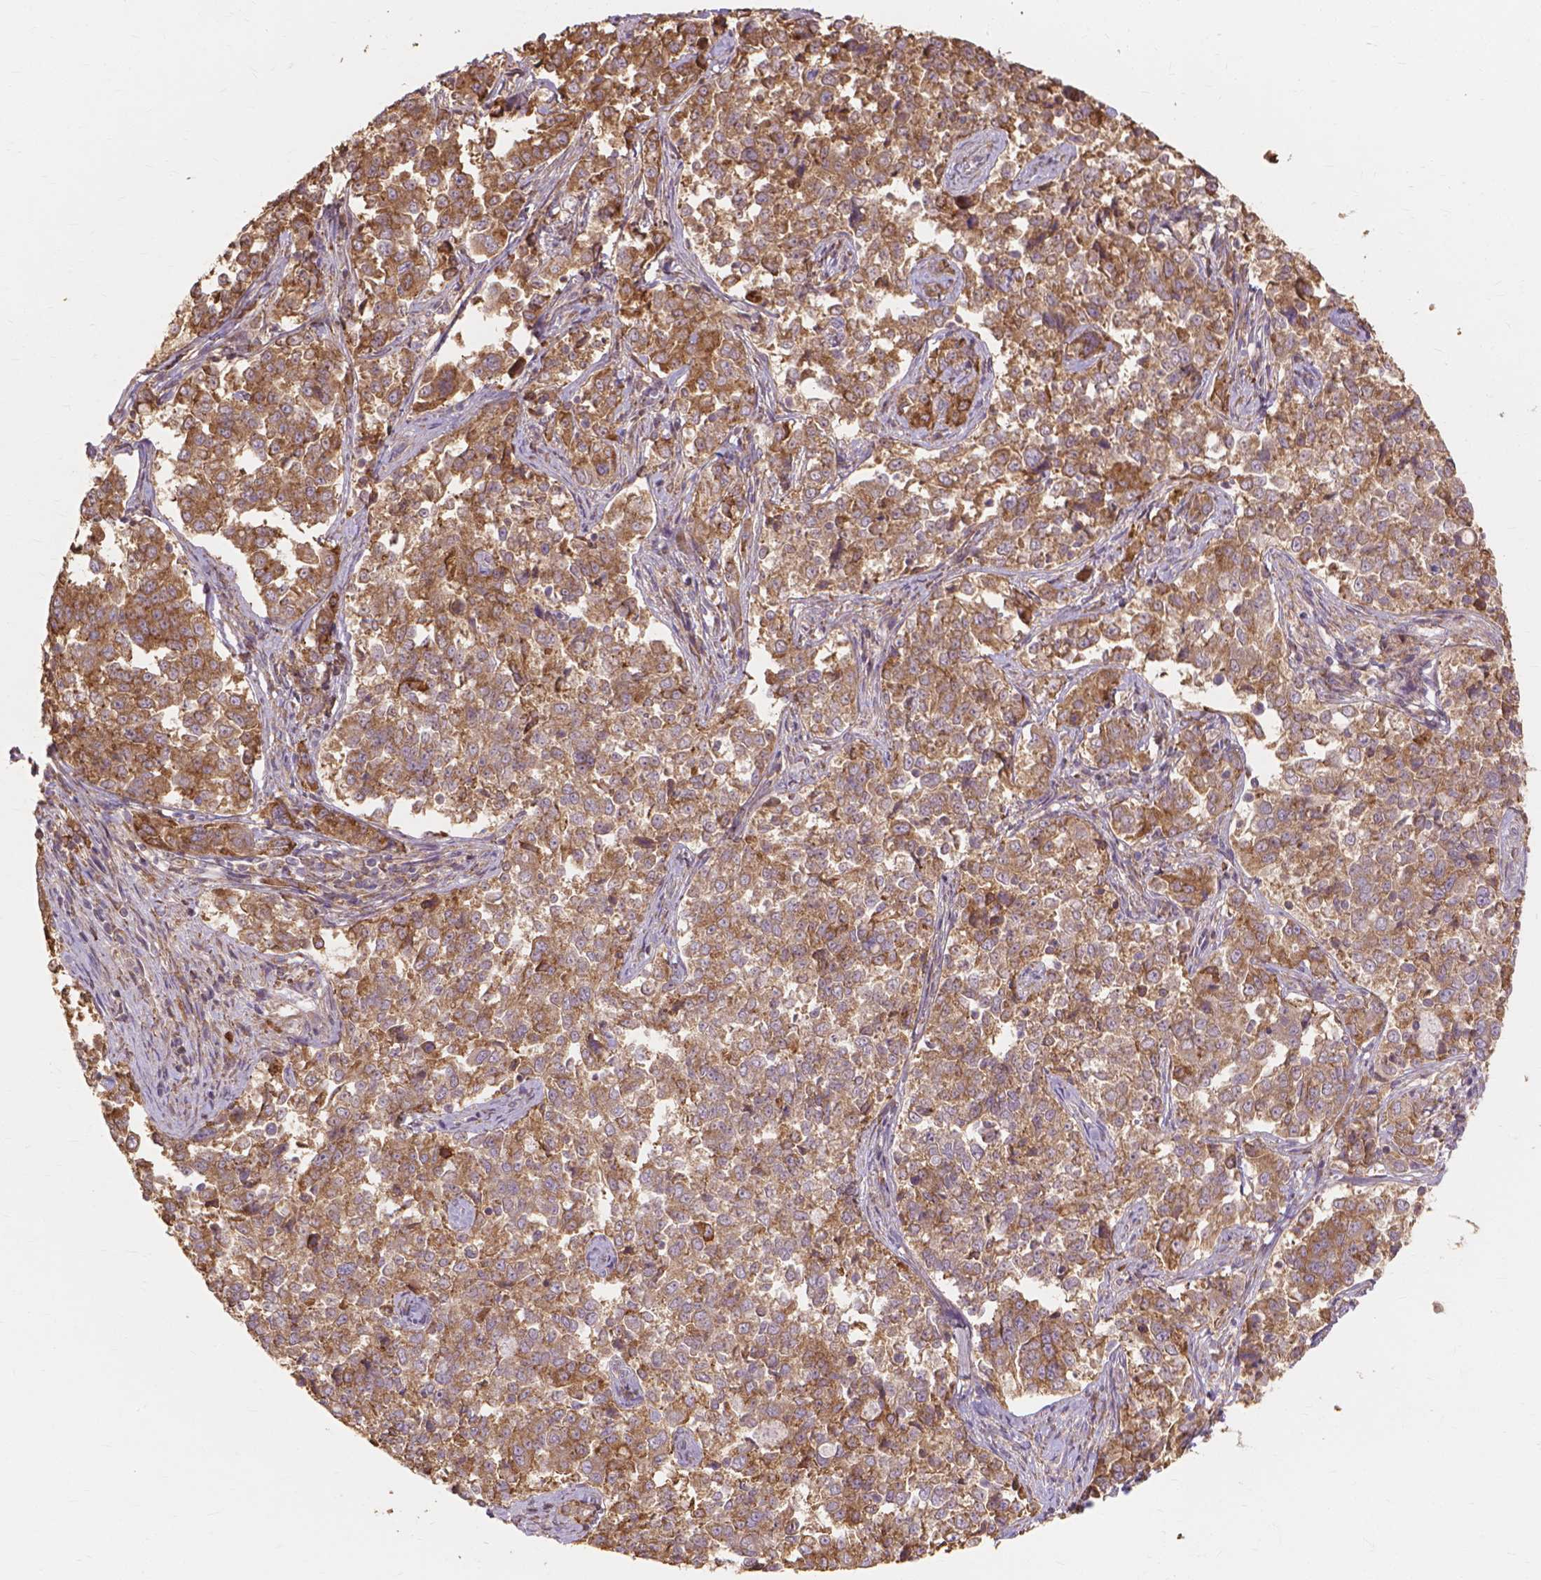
{"staining": {"intensity": "moderate", "quantity": ">75%", "location": "cytoplasmic/membranous"}, "tissue": "endometrial cancer", "cell_type": "Tumor cells", "image_type": "cancer", "snomed": [{"axis": "morphology", "description": "Adenocarcinoma, NOS"}, {"axis": "topography", "description": "Endometrium"}], "caption": "Immunohistochemistry (IHC) staining of adenocarcinoma (endometrial), which demonstrates medium levels of moderate cytoplasmic/membranous staining in approximately >75% of tumor cells indicating moderate cytoplasmic/membranous protein staining. The staining was performed using DAB (3,3'-diaminobenzidine) (brown) for protein detection and nuclei were counterstained in hematoxylin (blue).", "gene": "TAB2", "patient": {"sex": "female", "age": 43}}